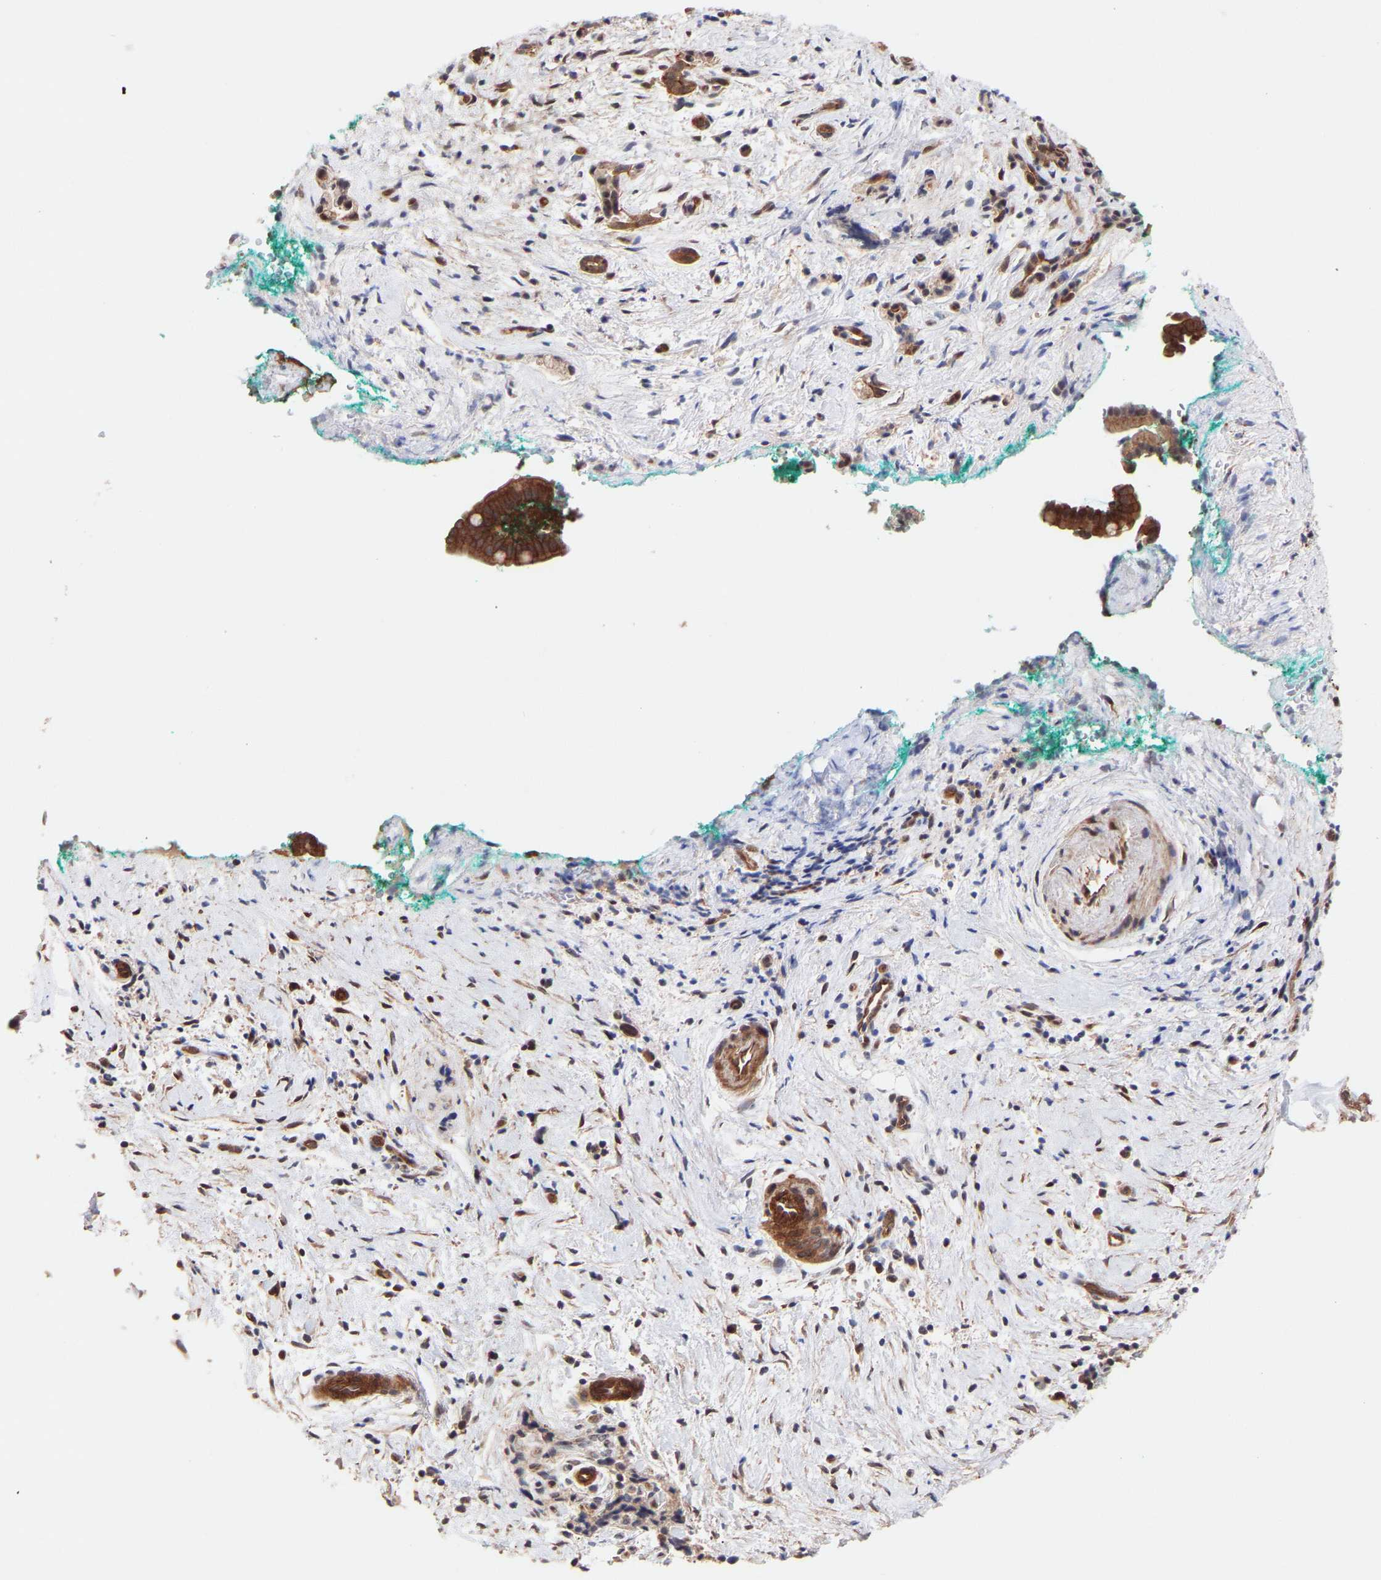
{"staining": {"intensity": "strong", "quantity": ">75%", "location": "cytoplasmic/membranous"}, "tissue": "pancreatic cancer", "cell_type": "Tumor cells", "image_type": "cancer", "snomed": [{"axis": "morphology", "description": "Adenocarcinoma, NOS"}, {"axis": "topography", "description": "Pancreas"}], "caption": "Immunohistochemical staining of human pancreatic adenocarcinoma displays high levels of strong cytoplasmic/membranous protein positivity in approximately >75% of tumor cells.", "gene": "PDLIM5", "patient": {"sex": "female", "age": 70}}